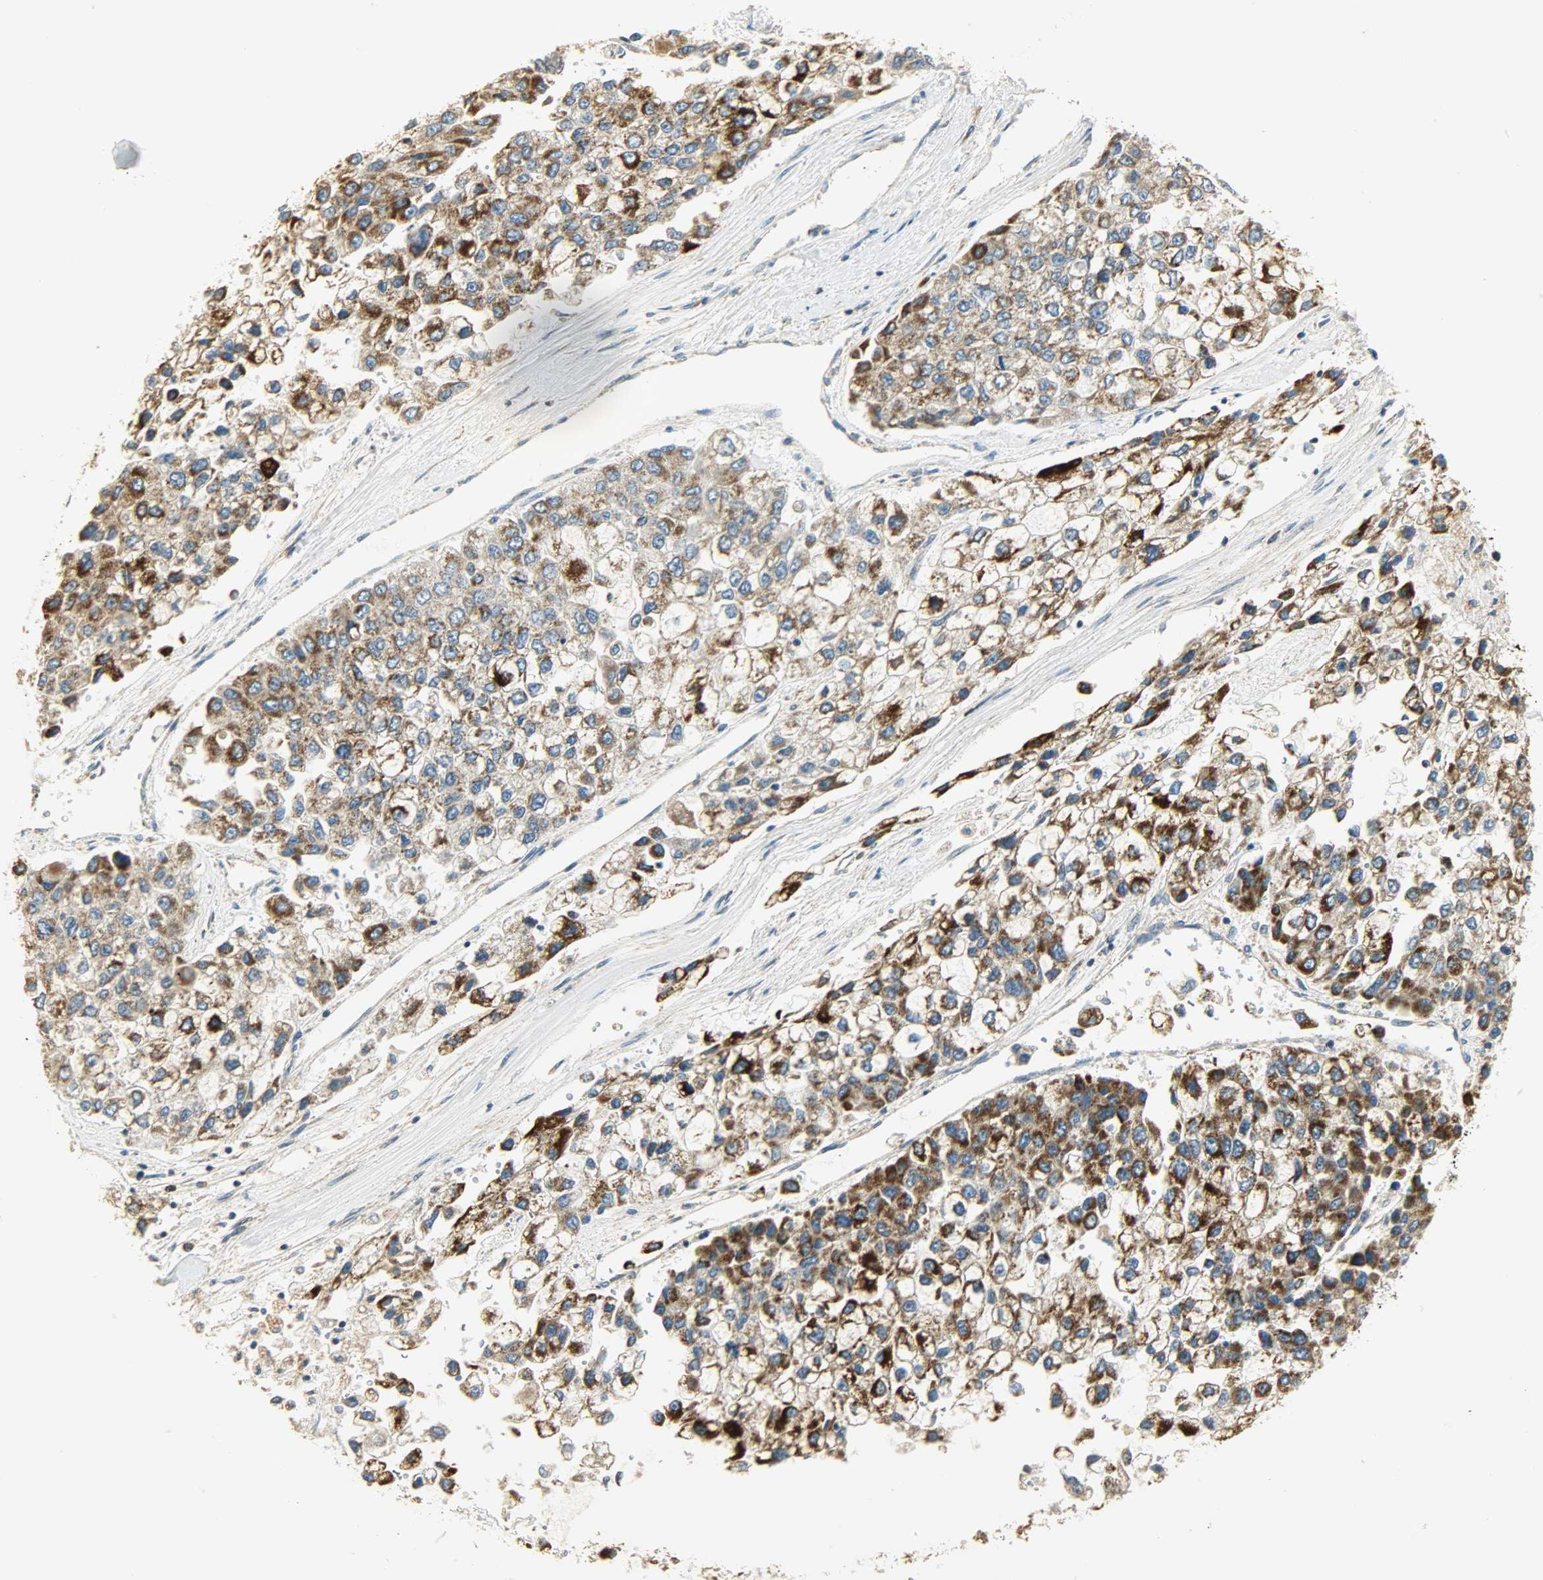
{"staining": {"intensity": "strong", "quantity": ">75%", "location": "cytoplasmic/membranous"}, "tissue": "liver cancer", "cell_type": "Tumor cells", "image_type": "cancer", "snomed": [{"axis": "morphology", "description": "Carcinoma, Hepatocellular, NOS"}, {"axis": "topography", "description": "Liver"}], "caption": "Liver cancer stained for a protein demonstrates strong cytoplasmic/membranous positivity in tumor cells.", "gene": "NNT", "patient": {"sex": "female", "age": 66}}